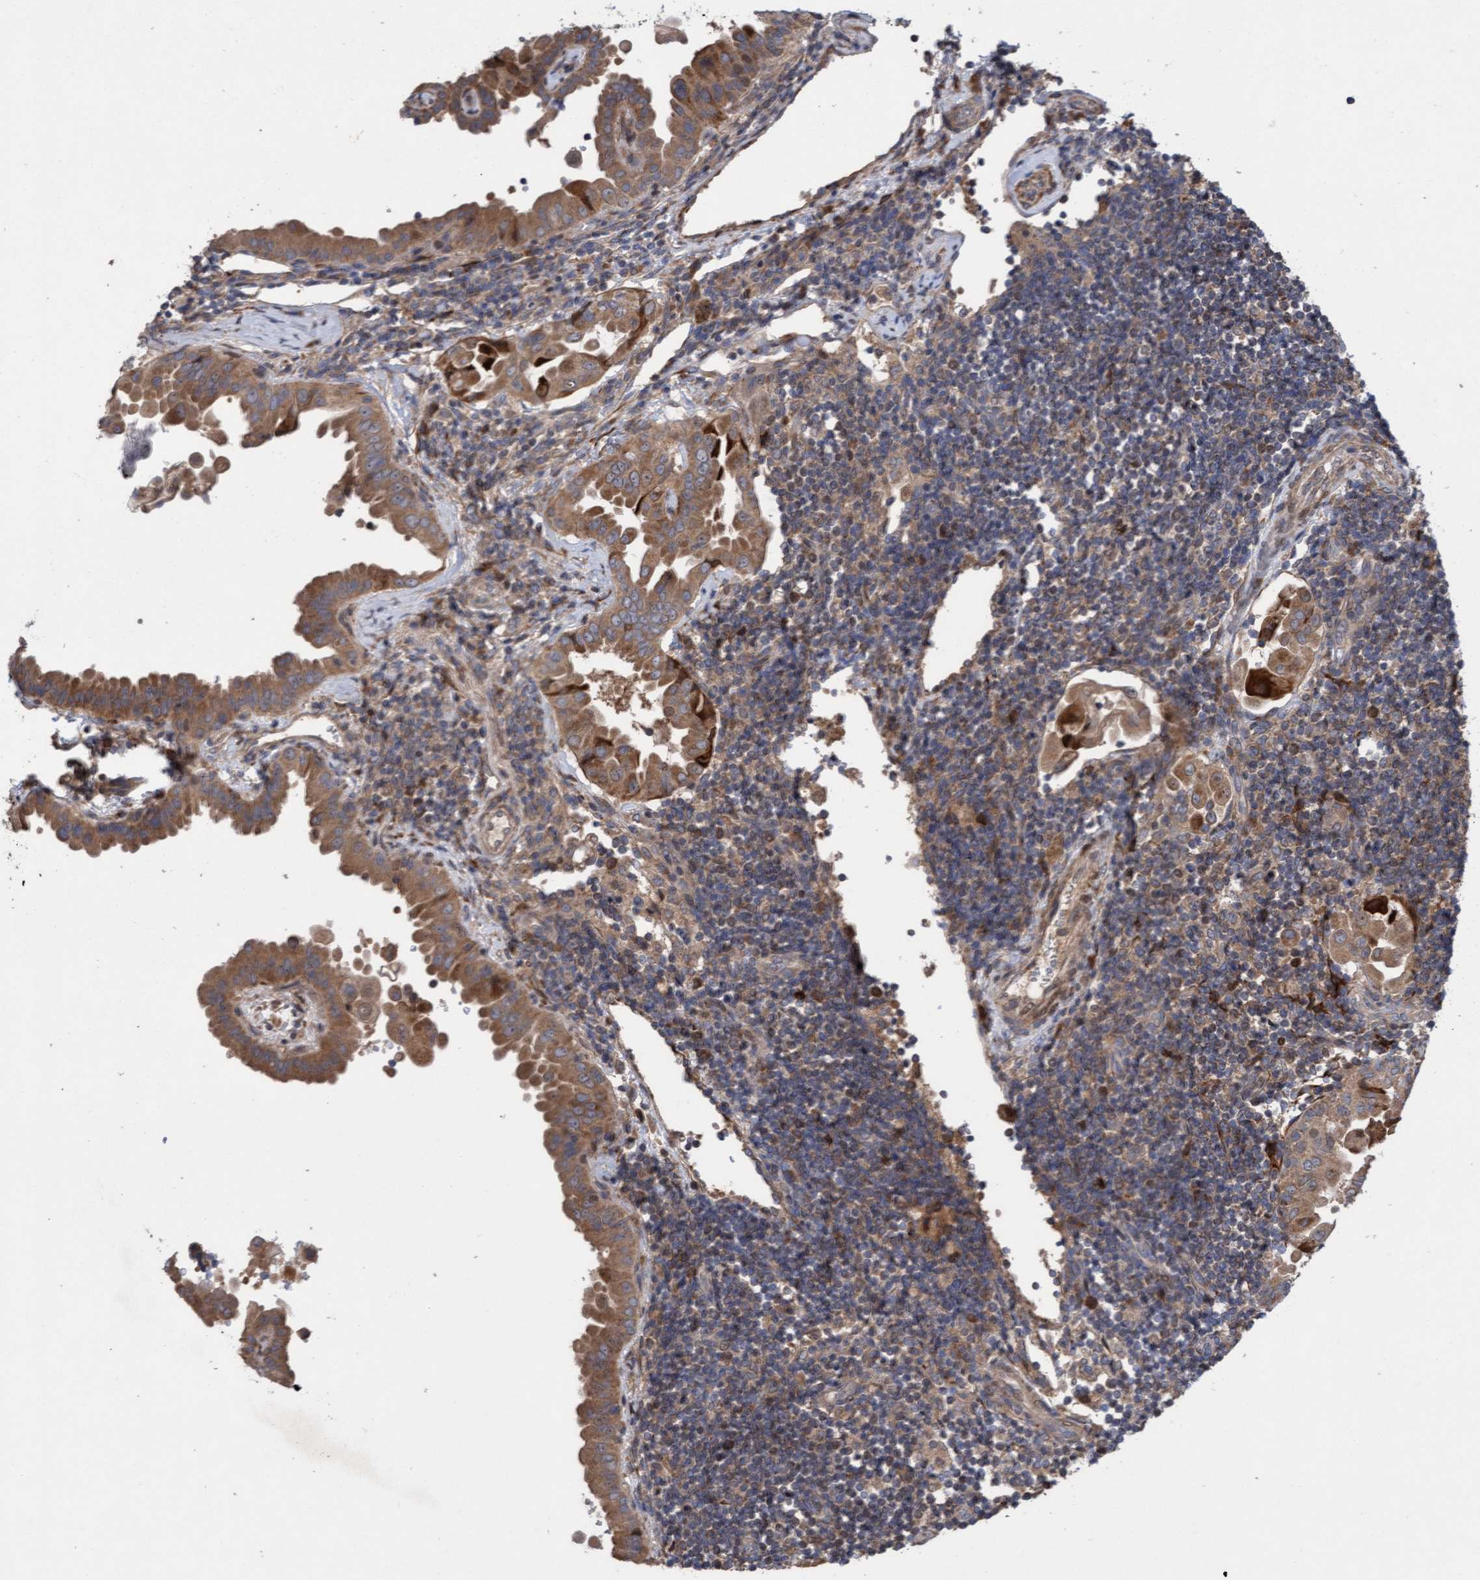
{"staining": {"intensity": "moderate", "quantity": ">75%", "location": "cytoplasmic/membranous"}, "tissue": "thyroid cancer", "cell_type": "Tumor cells", "image_type": "cancer", "snomed": [{"axis": "morphology", "description": "Papillary adenocarcinoma, NOS"}, {"axis": "topography", "description": "Thyroid gland"}], "caption": "This histopathology image exhibits thyroid papillary adenocarcinoma stained with IHC to label a protein in brown. The cytoplasmic/membranous of tumor cells show moderate positivity for the protein. Nuclei are counter-stained blue.", "gene": "ELP5", "patient": {"sex": "male", "age": 33}}